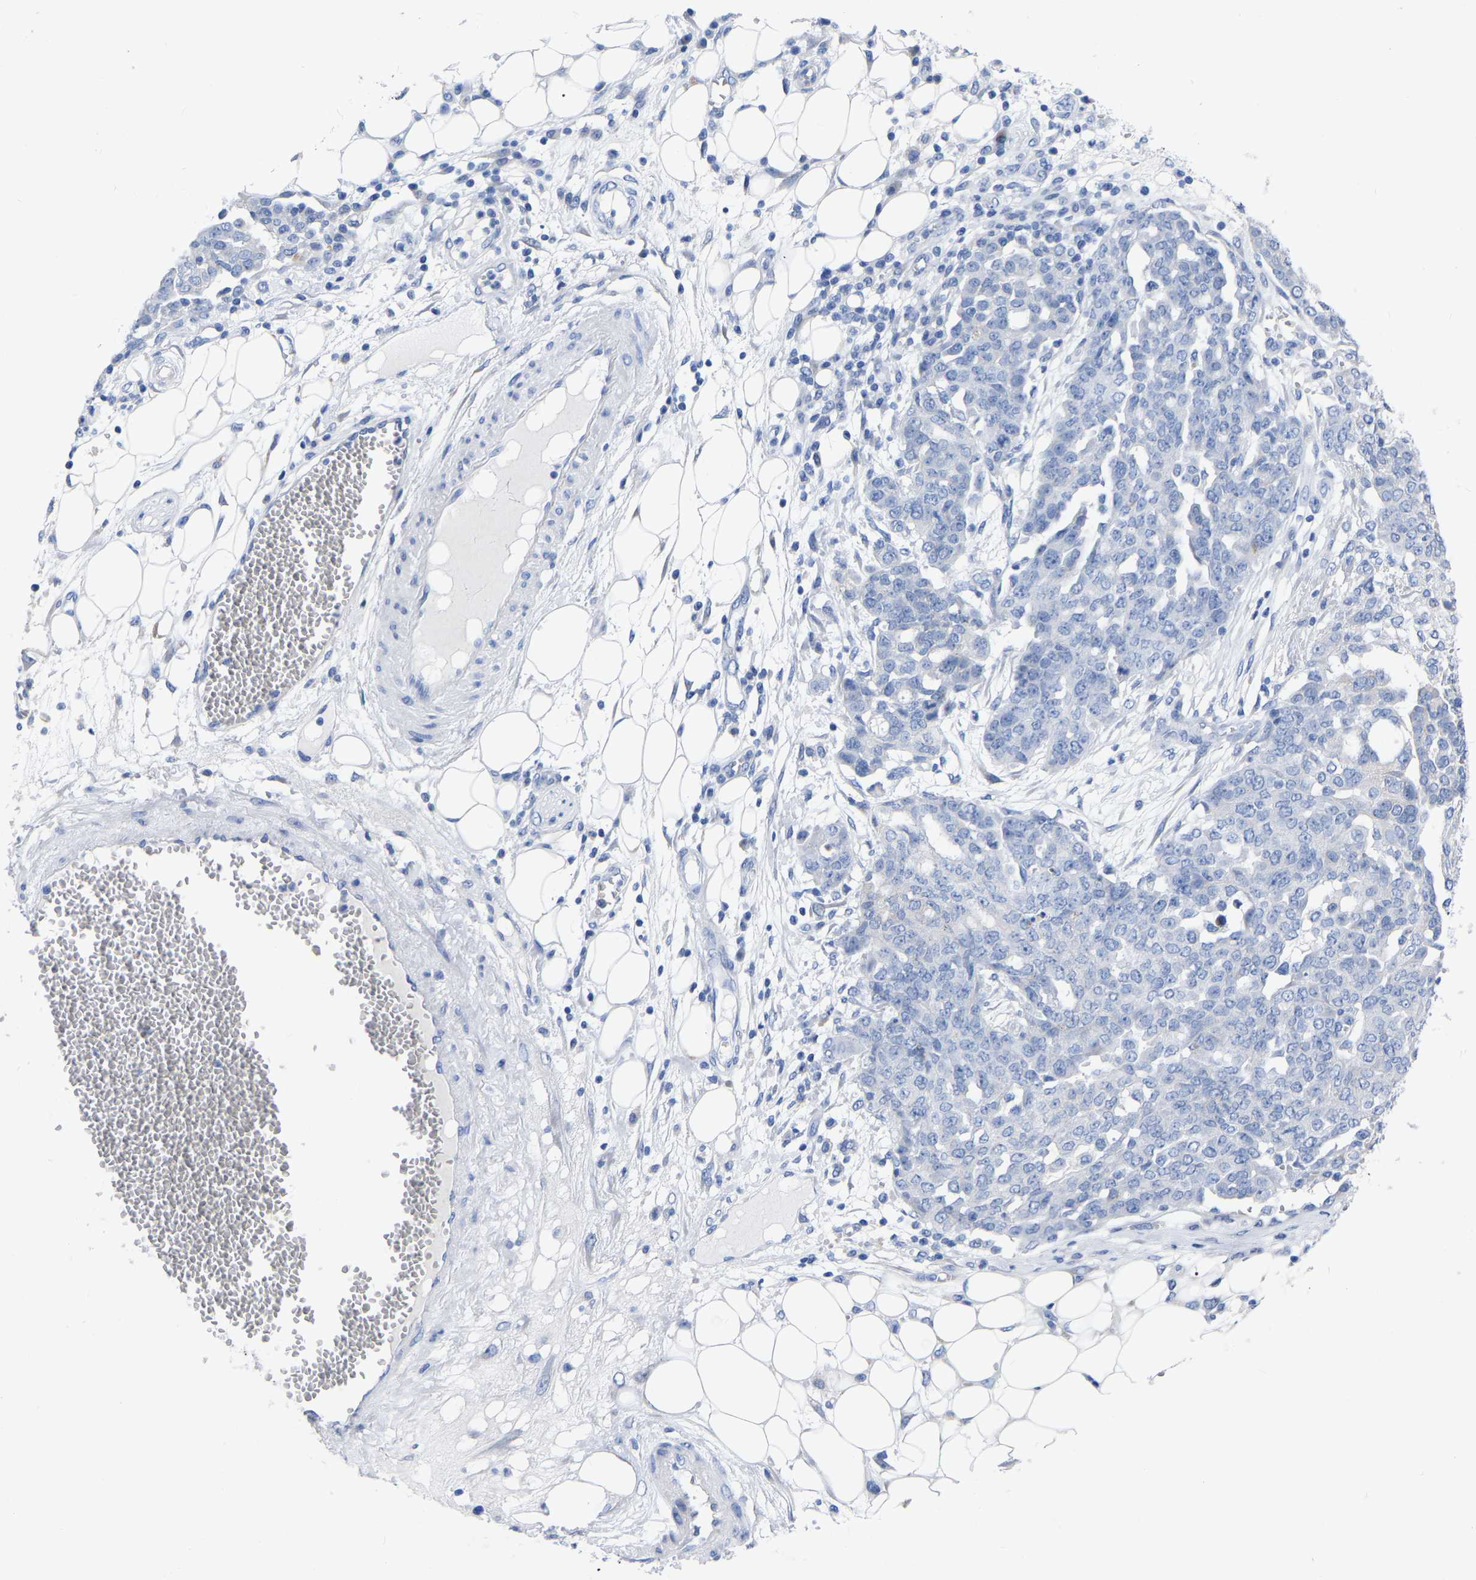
{"staining": {"intensity": "negative", "quantity": "none", "location": "none"}, "tissue": "ovarian cancer", "cell_type": "Tumor cells", "image_type": "cancer", "snomed": [{"axis": "morphology", "description": "Cystadenocarcinoma, serous, NOS"}, {"axis": "topography", "description": "Soft tissue"}, {"axis": "topography", "description": "Ovary"}], "caption": "DAB (3,3'-diaminobenzidine) immunohistochemical staining of human ovarian serous cystadenocarcinoma demonstrates no significant staining in tumor cells. (Brightfield microscopy of DAB (3,3'-diaminobenzidine) immunohistochemistry at high magnification).", "gene": "STRIP2", "patient": {"sex": "female", "age": 57}}